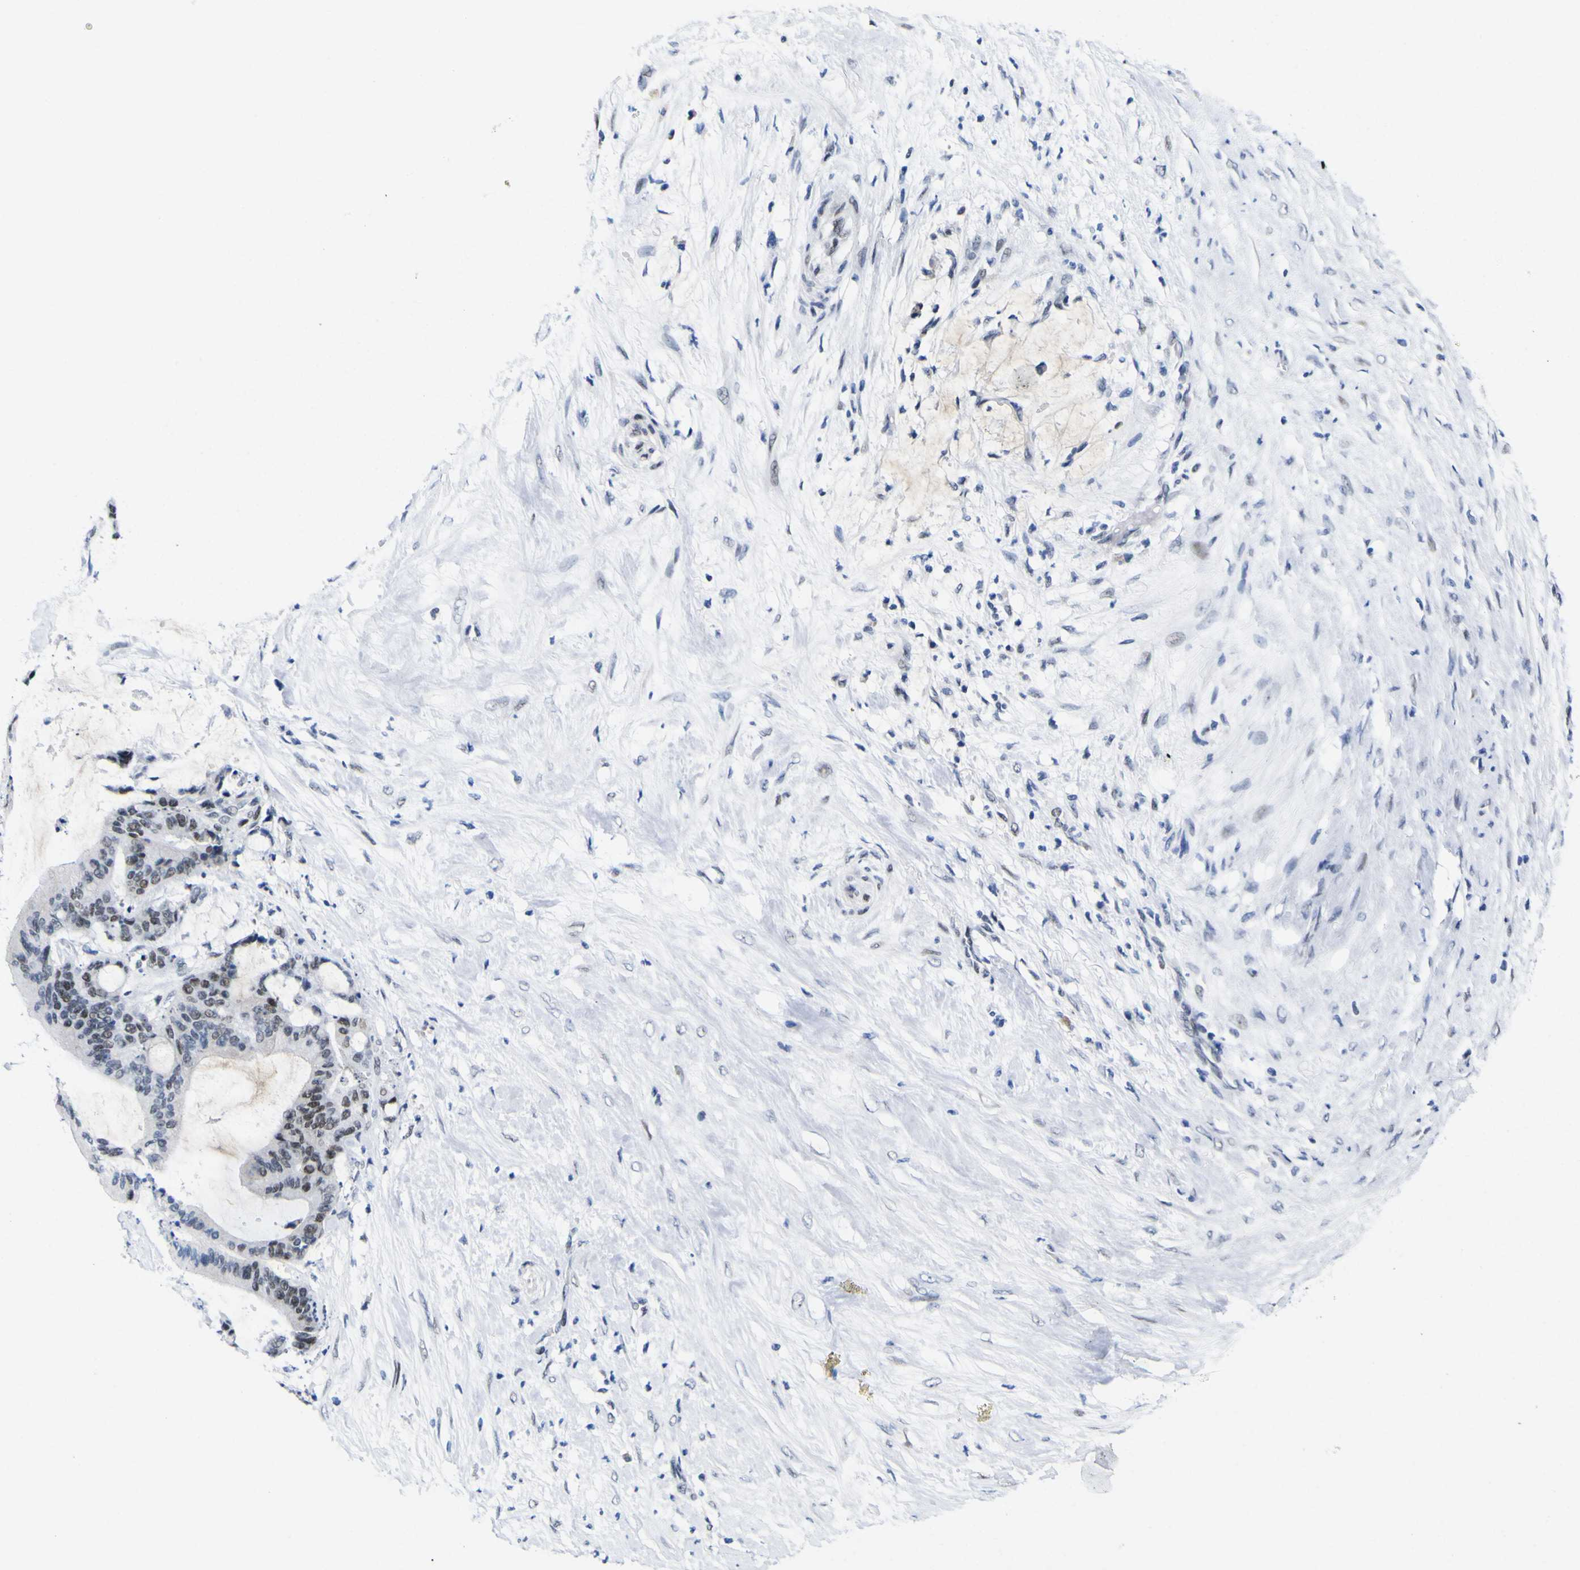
{"staining": {"intensity": "weak", "quantity": "<25%", "location": "nuclear"}, "tissue": "liver cancer", "cell_type": "Tumor cells", "image_type": "cancer", "snomed": [{"axis": "morphology", "description": "Cholangiocarcinoma"}, {"axis": "topography", "description": "Liver"}], "caption": "This is an IHC micrograph of human liver cholangiocarcinoma. There is no positivity in tumor cells.", "gene": "MBD3", "patient": {"sex": "female", "age": 73}}